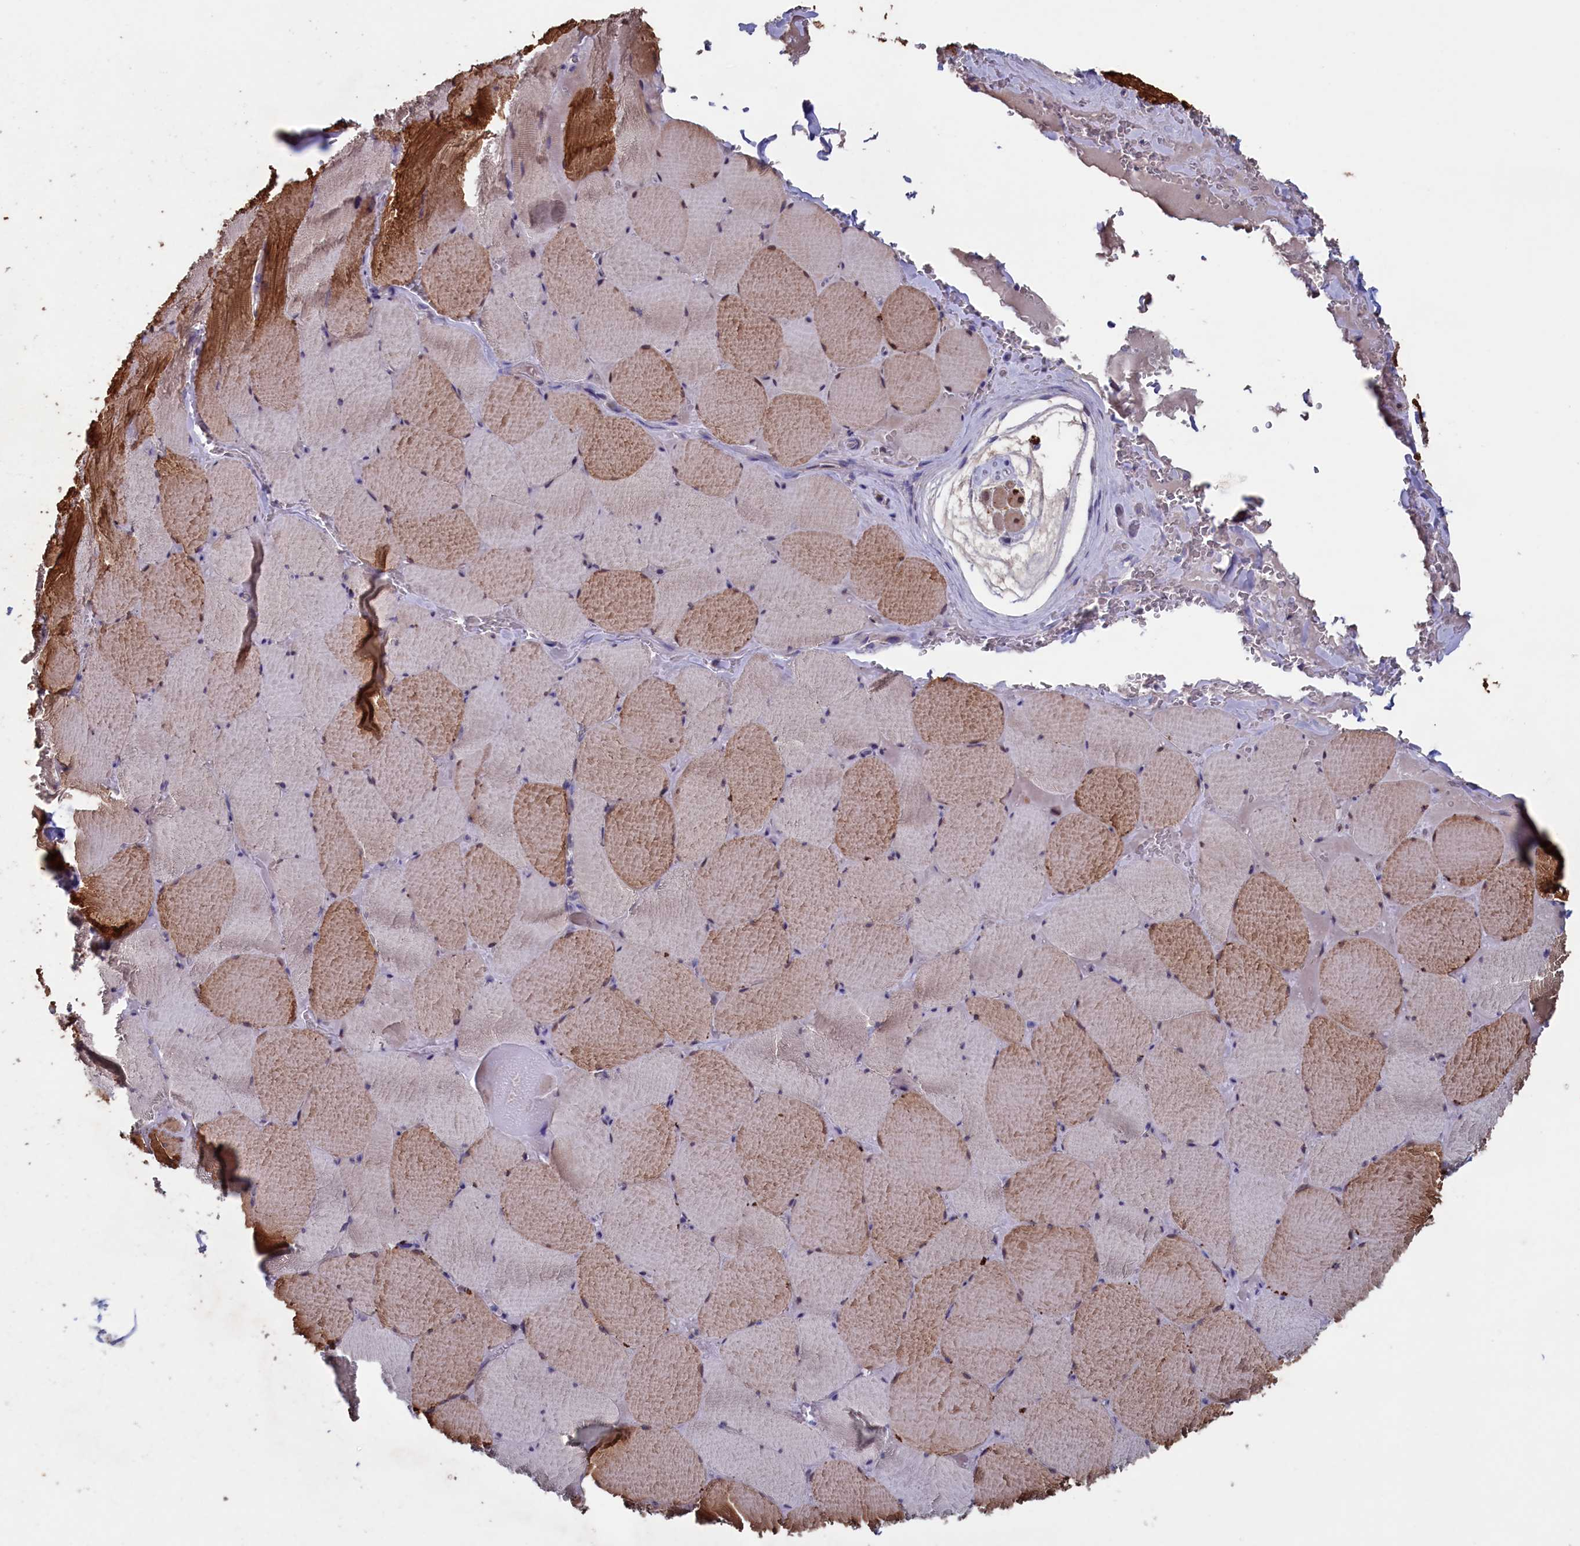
{"staining": {"intensity": "moderate", "quantity": "25%-75%", "location": "cytoplasmic/membranous"}, "tissue": "skeletal muscle", "cell_type": "Myocytes", "image_type": "normal", "snomed": [{"axis": "morphology", "description": "Normal tissue, NOS"}, {"axis": "topography", "description": "Skeletal muscle"}, {"axis": "topography", "description": "Head-Neck"}], "caption": "IHC (DAB (3,3'-diaminobenzidine)) staining of unremarkable skeletal muscle reveals moderate cytoplasmic/membranous protein positivity in about 25%-75% of myocytes. Using DAB (brown) and hematoxylin (blue) stains, captured at high magnification using brightfield microscopy.", "gene": "NIBAN3", "patient": {"sex": "male", "age": 66}}